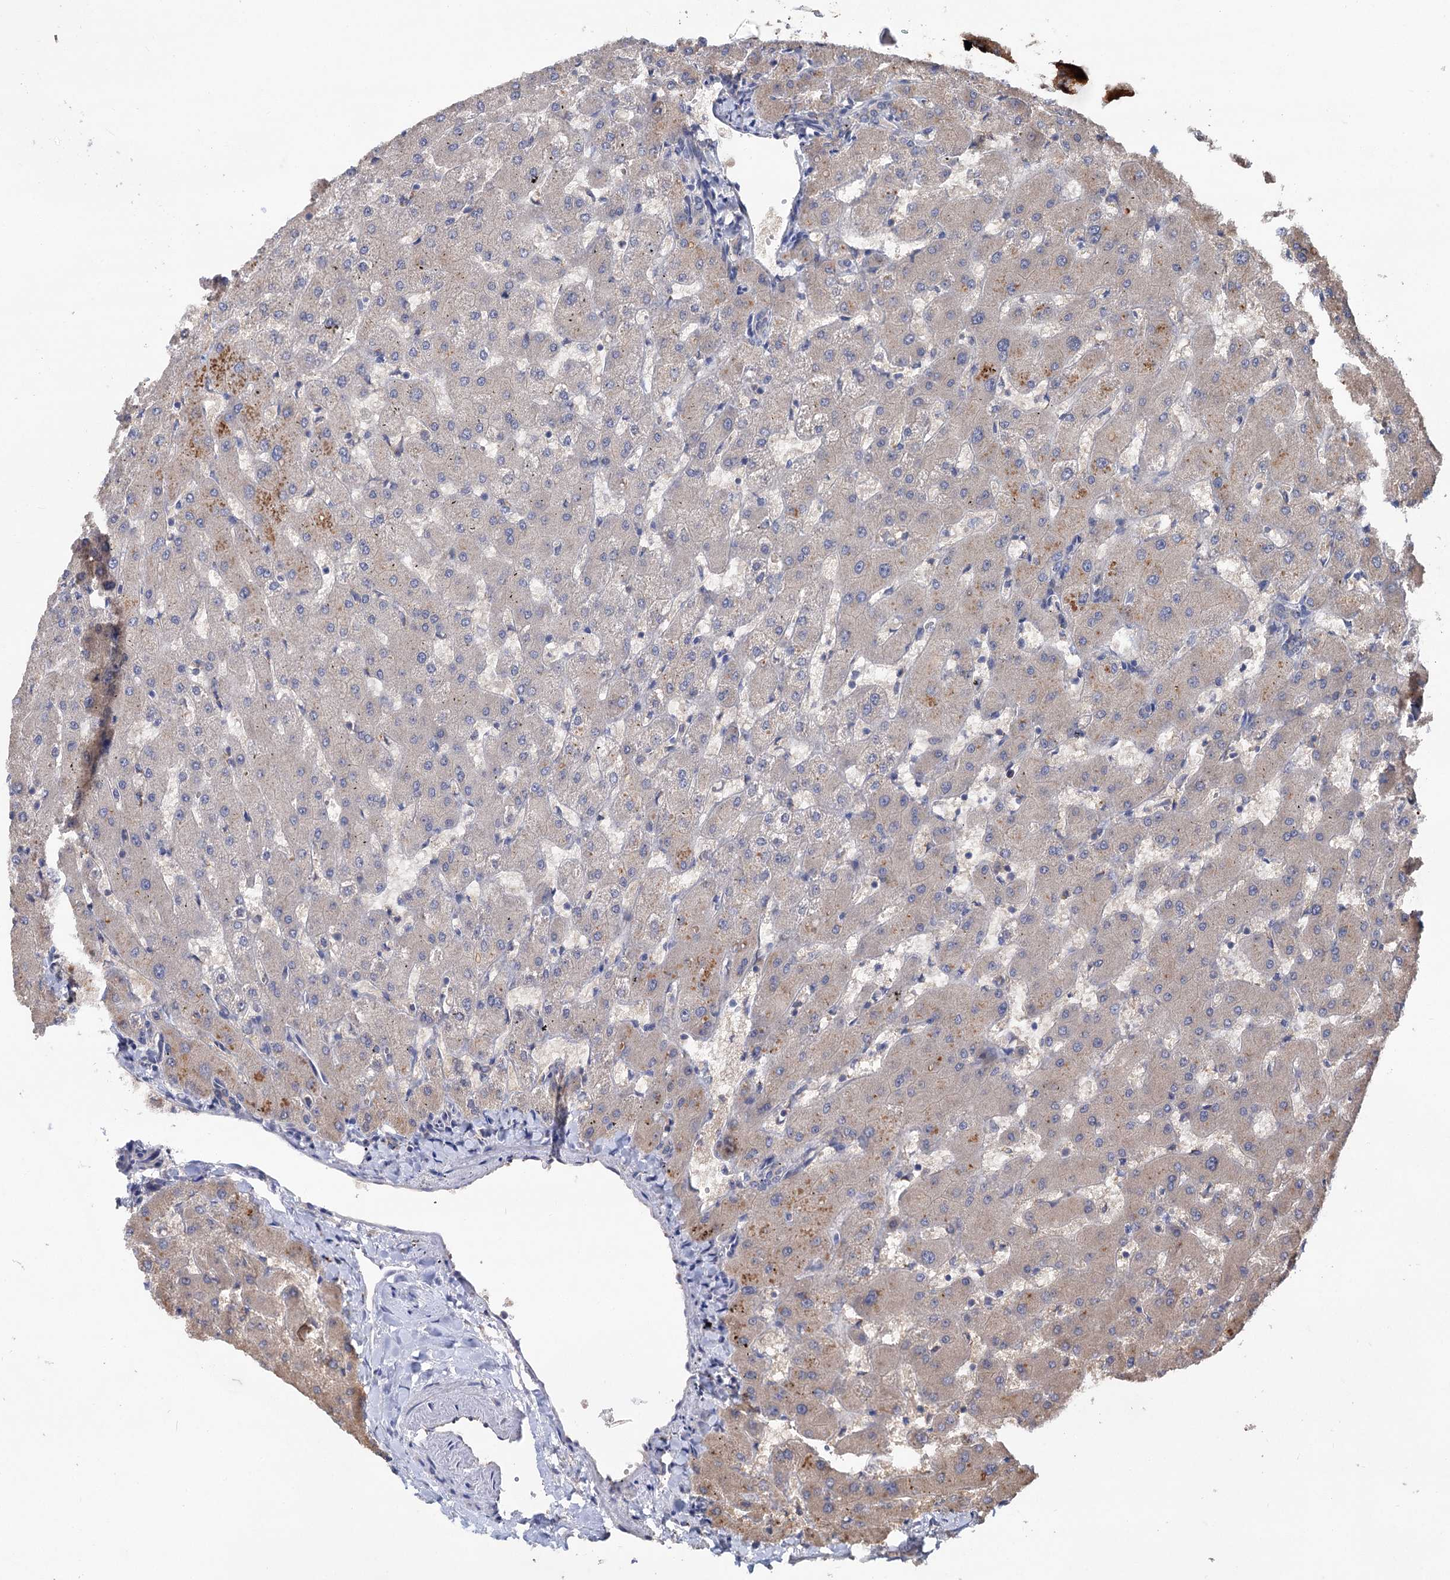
{"staining": {"intensity": "negative", "quantity": "none", "location": "none"}, "tissue": "liver", "cell_type": "Cholangiocytes", "image_type": "normal", "snomed": [{"axis": "morphology", "description": "Normal tissue, NOS"}, {"axis": "topography", "description": "Liver"}], "caption": "Immunohistochemistry of unremarkable liver shows no positivity in cholangiocytes. (Stains: DAB (3,3'-diaminobenzidine) immunohistochemistry with hematoxylin counter stain, Microscopy: brightfield microscopy at high magnification).", "gene": "NUDCD2", "patient": {"sex": "female", "age": 63}}